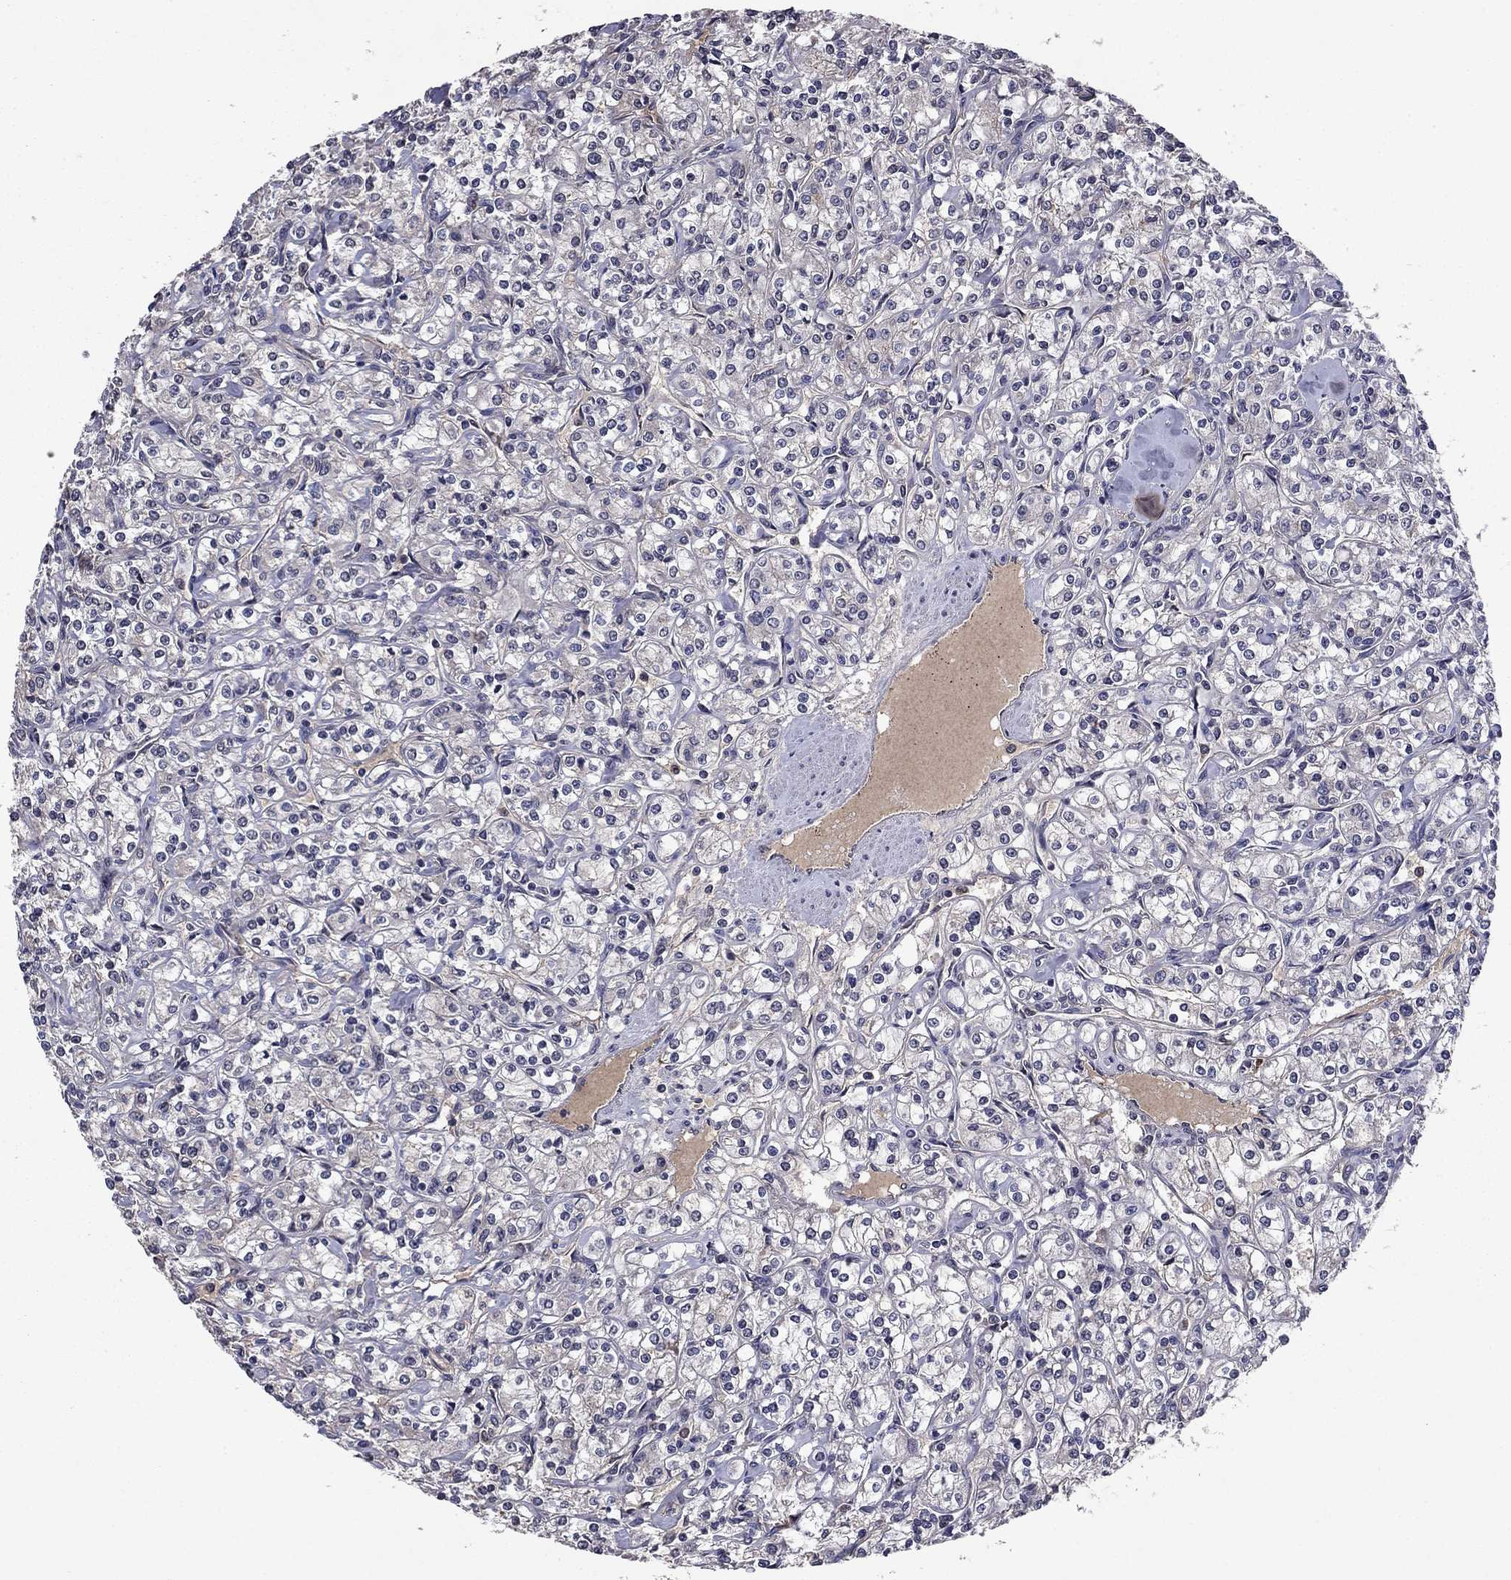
{"staining": {"intensity": "negative", "quantity": "none", "location": "none"}, "tissue": "renal cancer", "cell_type": "Tumor cells", "image_type": "cancer", "snomed": [{"axis": "morphology", "description": "Adenocarcinoma, NOS"}, {"axis": "topography", "description": "Kidney"}], "caption": "Protein analysis of adenocarcinoma (renal) displays no significant expression in tumor cells. (Immunohistochemistry (ihc), brightfield microscopy, high magnification).", "gene": "PROS1", "patient": {"sex": "male", "age": 77}}